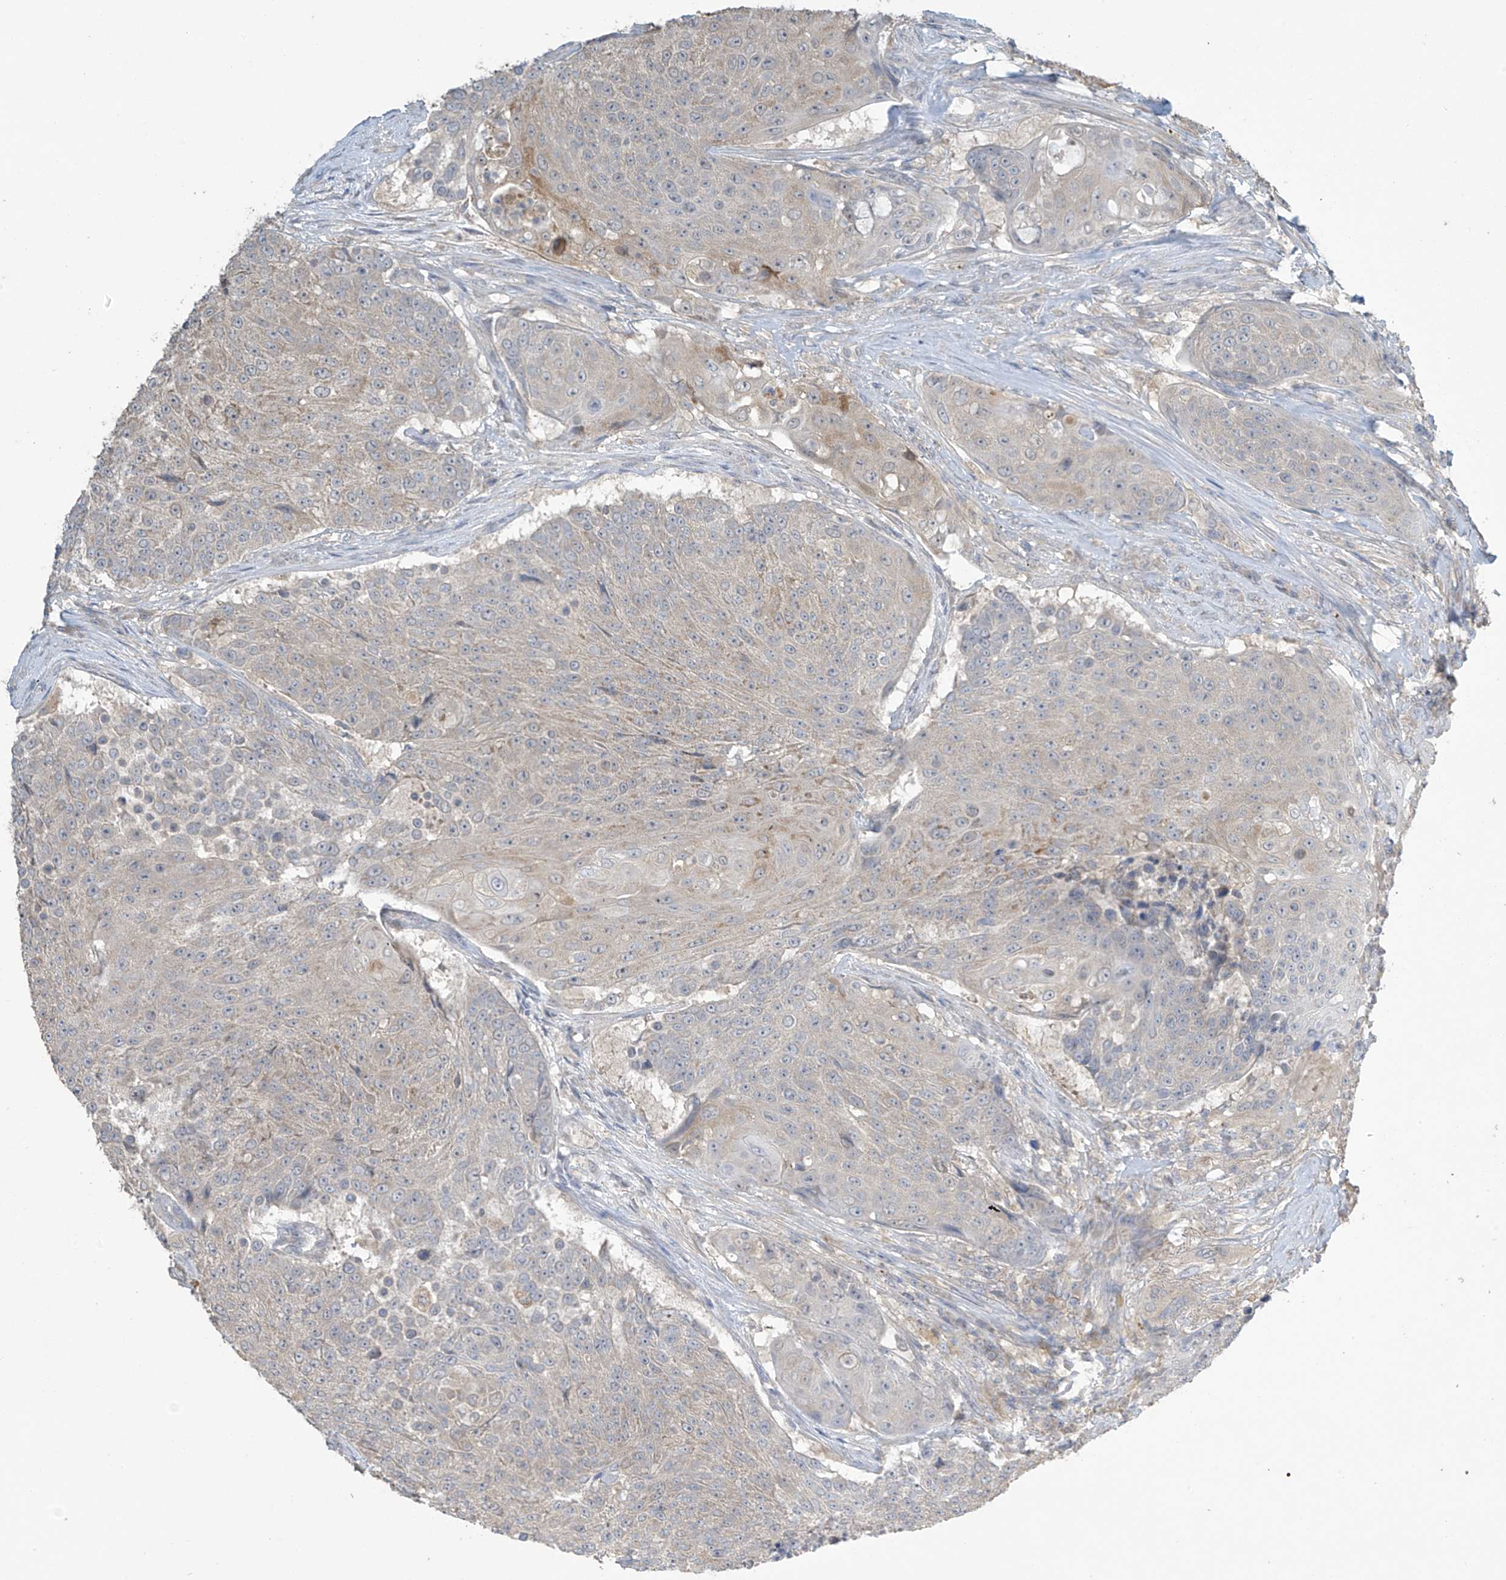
{"staining": {"intensity": "negative", "quantity": "none", "location": "none"}, "tissue": "urothelial cancer", "cell_type": "Tumor cells", "image_type": "cancer", "snomed": [{"axis": "morphology", "description": "Urothelial carcinoma, High grade"}, {"axis": "topography", "description": "Urinary bladder"}], "caption": "Immunohistochemistry (IHC) micrograph of human urothelial cancer stained for a protein (brown), which demonstrates no expression in tumor cells. (Stains: DAB (3,3'-diaminobenzidine) IHC with hematoxylin counter stain, Microscopy: brightfield microscopy at high magnification).", "gene": "SLFN14", "patient": {"sex": "female", "age": 63}}